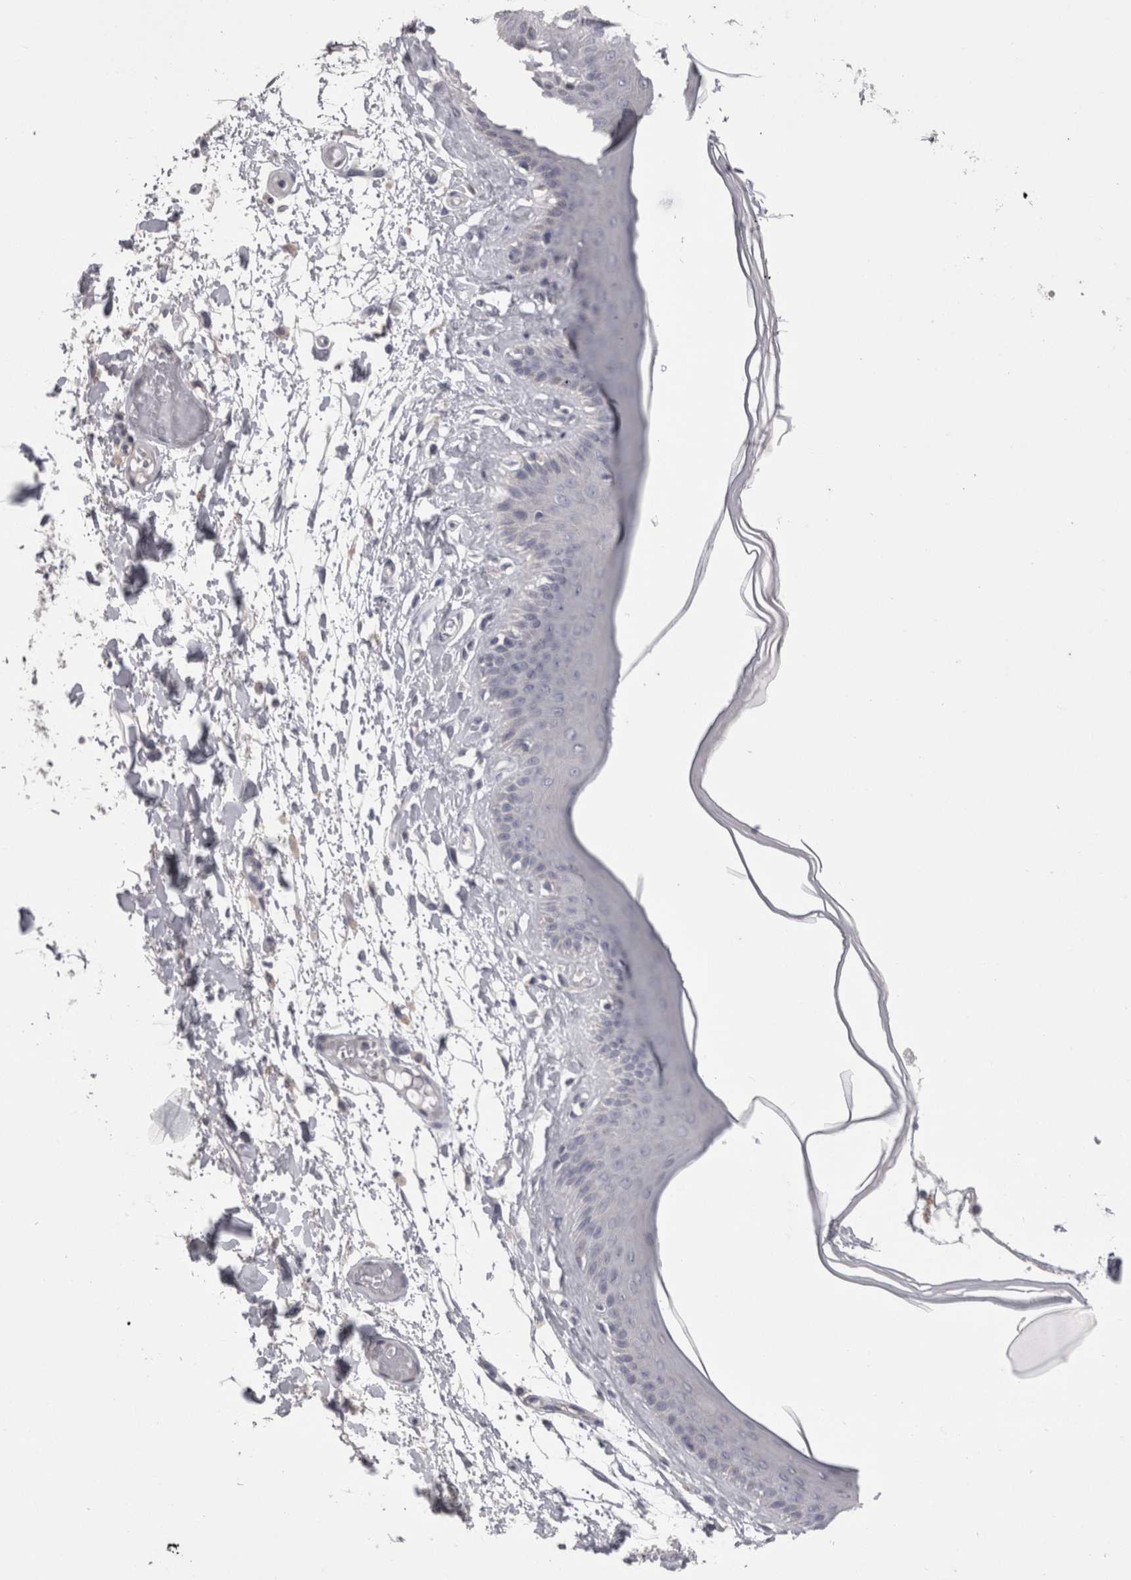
{"staining": {"intensity": "negative", "quantity": "none", "location": "none"}, "tissue": "skin", "cell_type": "Epidermal cells", "image_type": "normal", "snomed": [{"axis": "morphology", "description": "Normal tissue, NOS"}, {"axis": "topography", "description": "Vulva"}], "caption": "DAB (3,3'-diaminobenzidine) immunohistochemical staining of unremarkable human skin shows no significant staining in epidermal cells.", "gene": "LYZL6", "patient": {"sex": "female", "age": 73}}